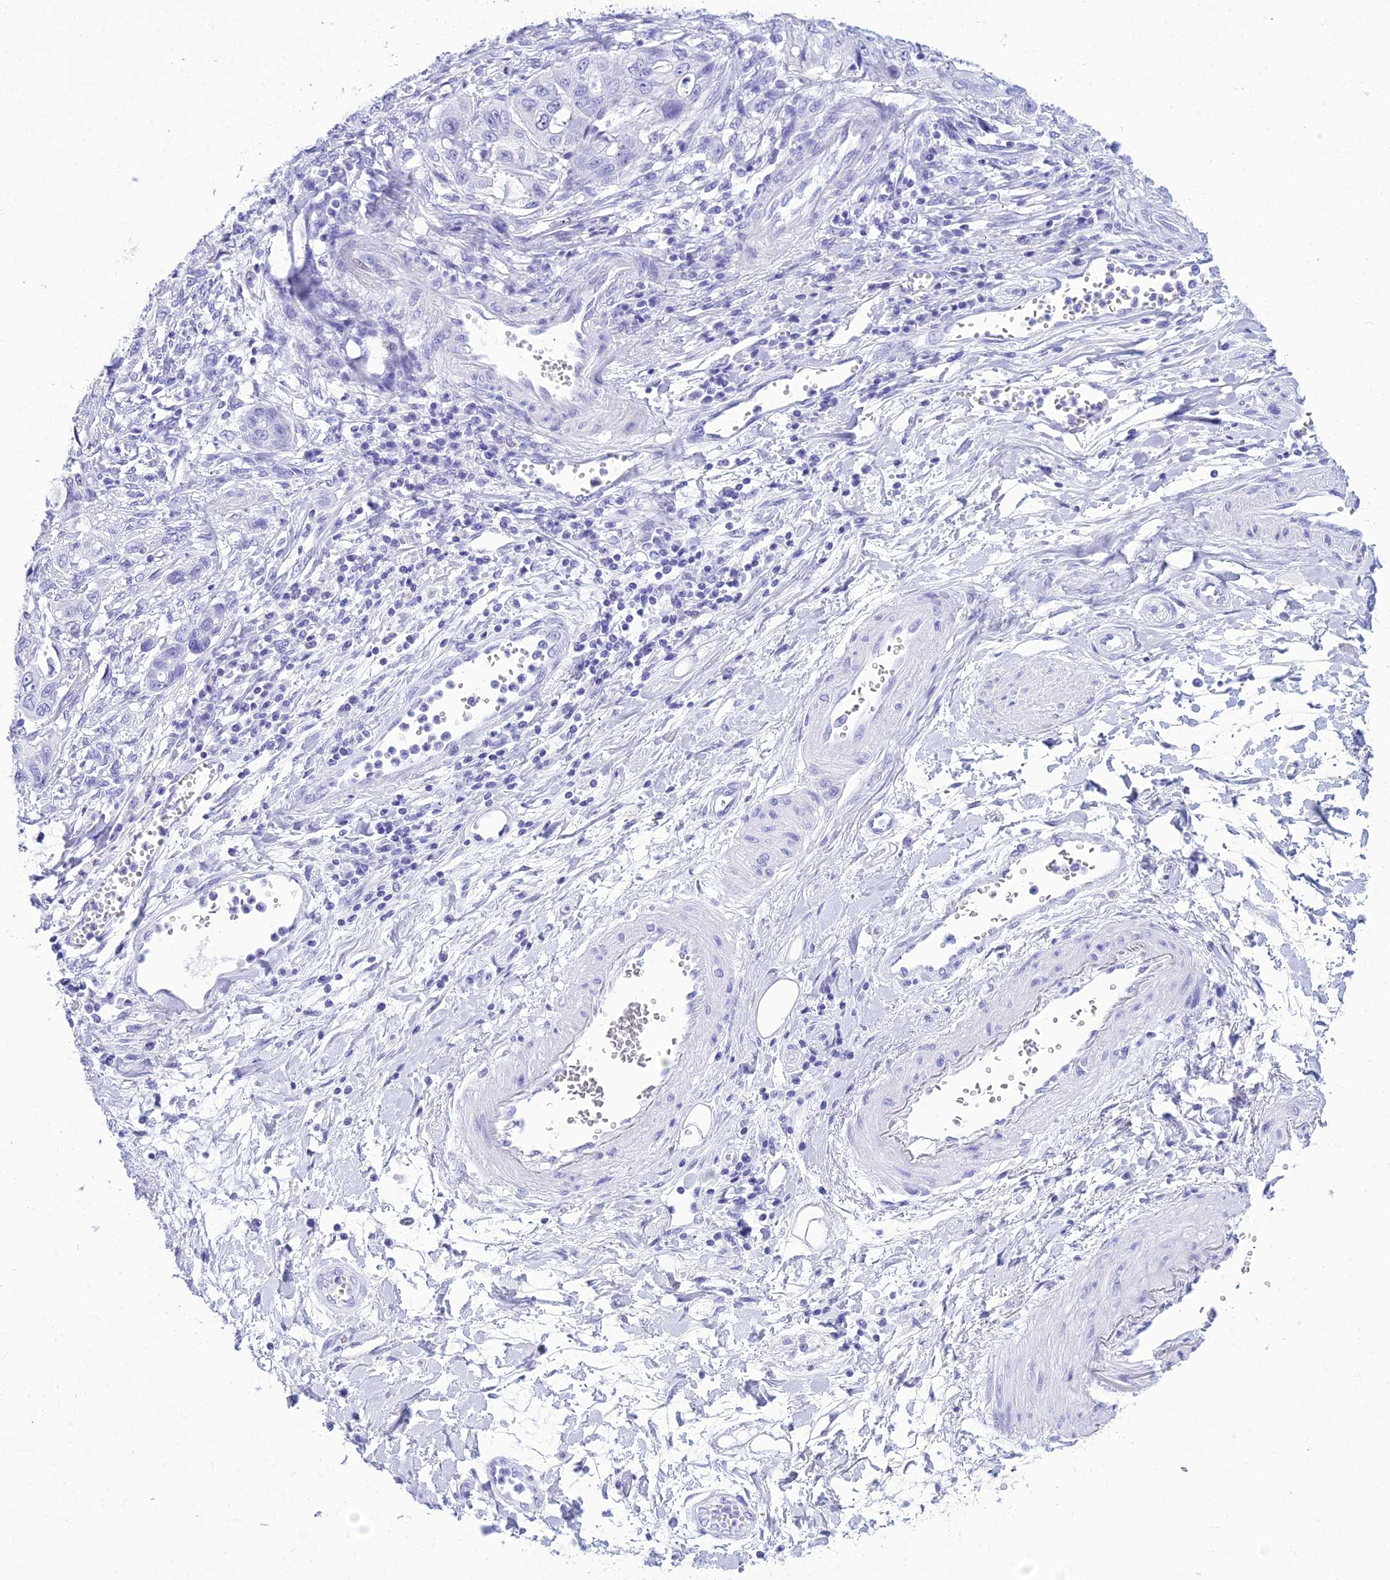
{"staining": {"intensity": "negative", "quantity": "none", "location": "none"}, "tissue": "stomach cancer", "cell_type": "Tumor cells", "image_type": "cancer", "snomed": [{"axis": "morphology", "description": "Adenocarcinoma, NOS"}, {"axis": "topography", "description": "Stomach, upper"}], "caption": "A histopathology image of stomach cancer stained for a protein reveals no brown staining in tumor cells. The staining was performed using DAB (3,3'-diaminobenzidine) to visualize the protein expression in brown, while the nuclei were stained in blue with hematoxylin (Magnification: 20x).", "gene": "ZNF442", "patient": {"sex": "female", "age": 52}}